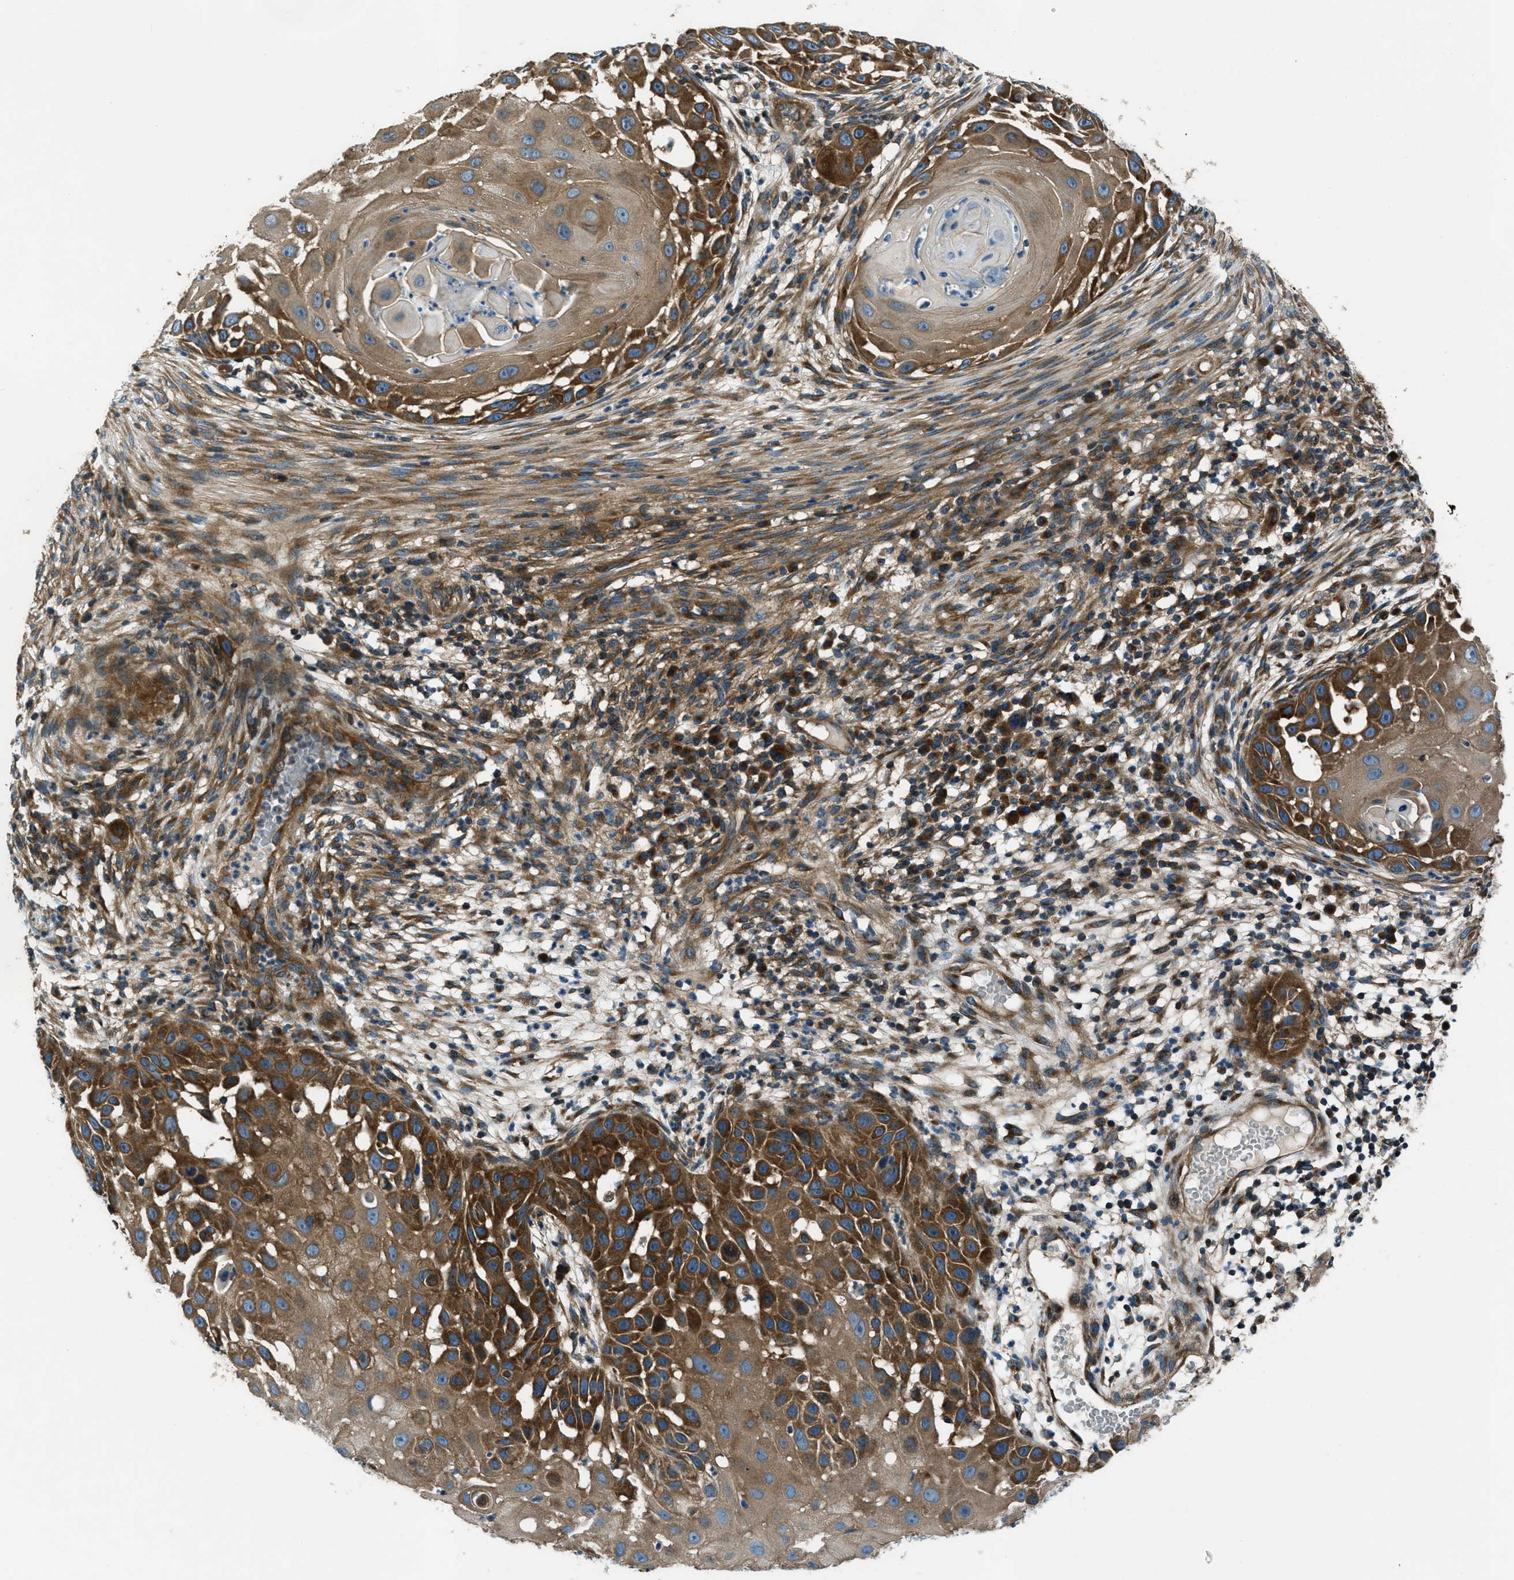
{"staining": {"intensity": "strong", "quantity": "25%-75%", "location": "cytoplasmic/membranous"}, "tissue": "skin cancer", "cell_type": "Tumor cells", "image_type": "cancer", "snomed": [{"axis": "morphology", "description": "Squamous cell carcinoma, NOS"}, {"axis": "topography", "description": "Skin"}], "caption": "Approximately 25%-75% of tumor cells in skin cancer (squamous cell carcinoma) reveal strong cytoplasmic/membranous protein positivity as visualized by brown immunohistochemical staining.", "gene": "ARFGAP2", "patient": {"sex": "female", "age": 44}}